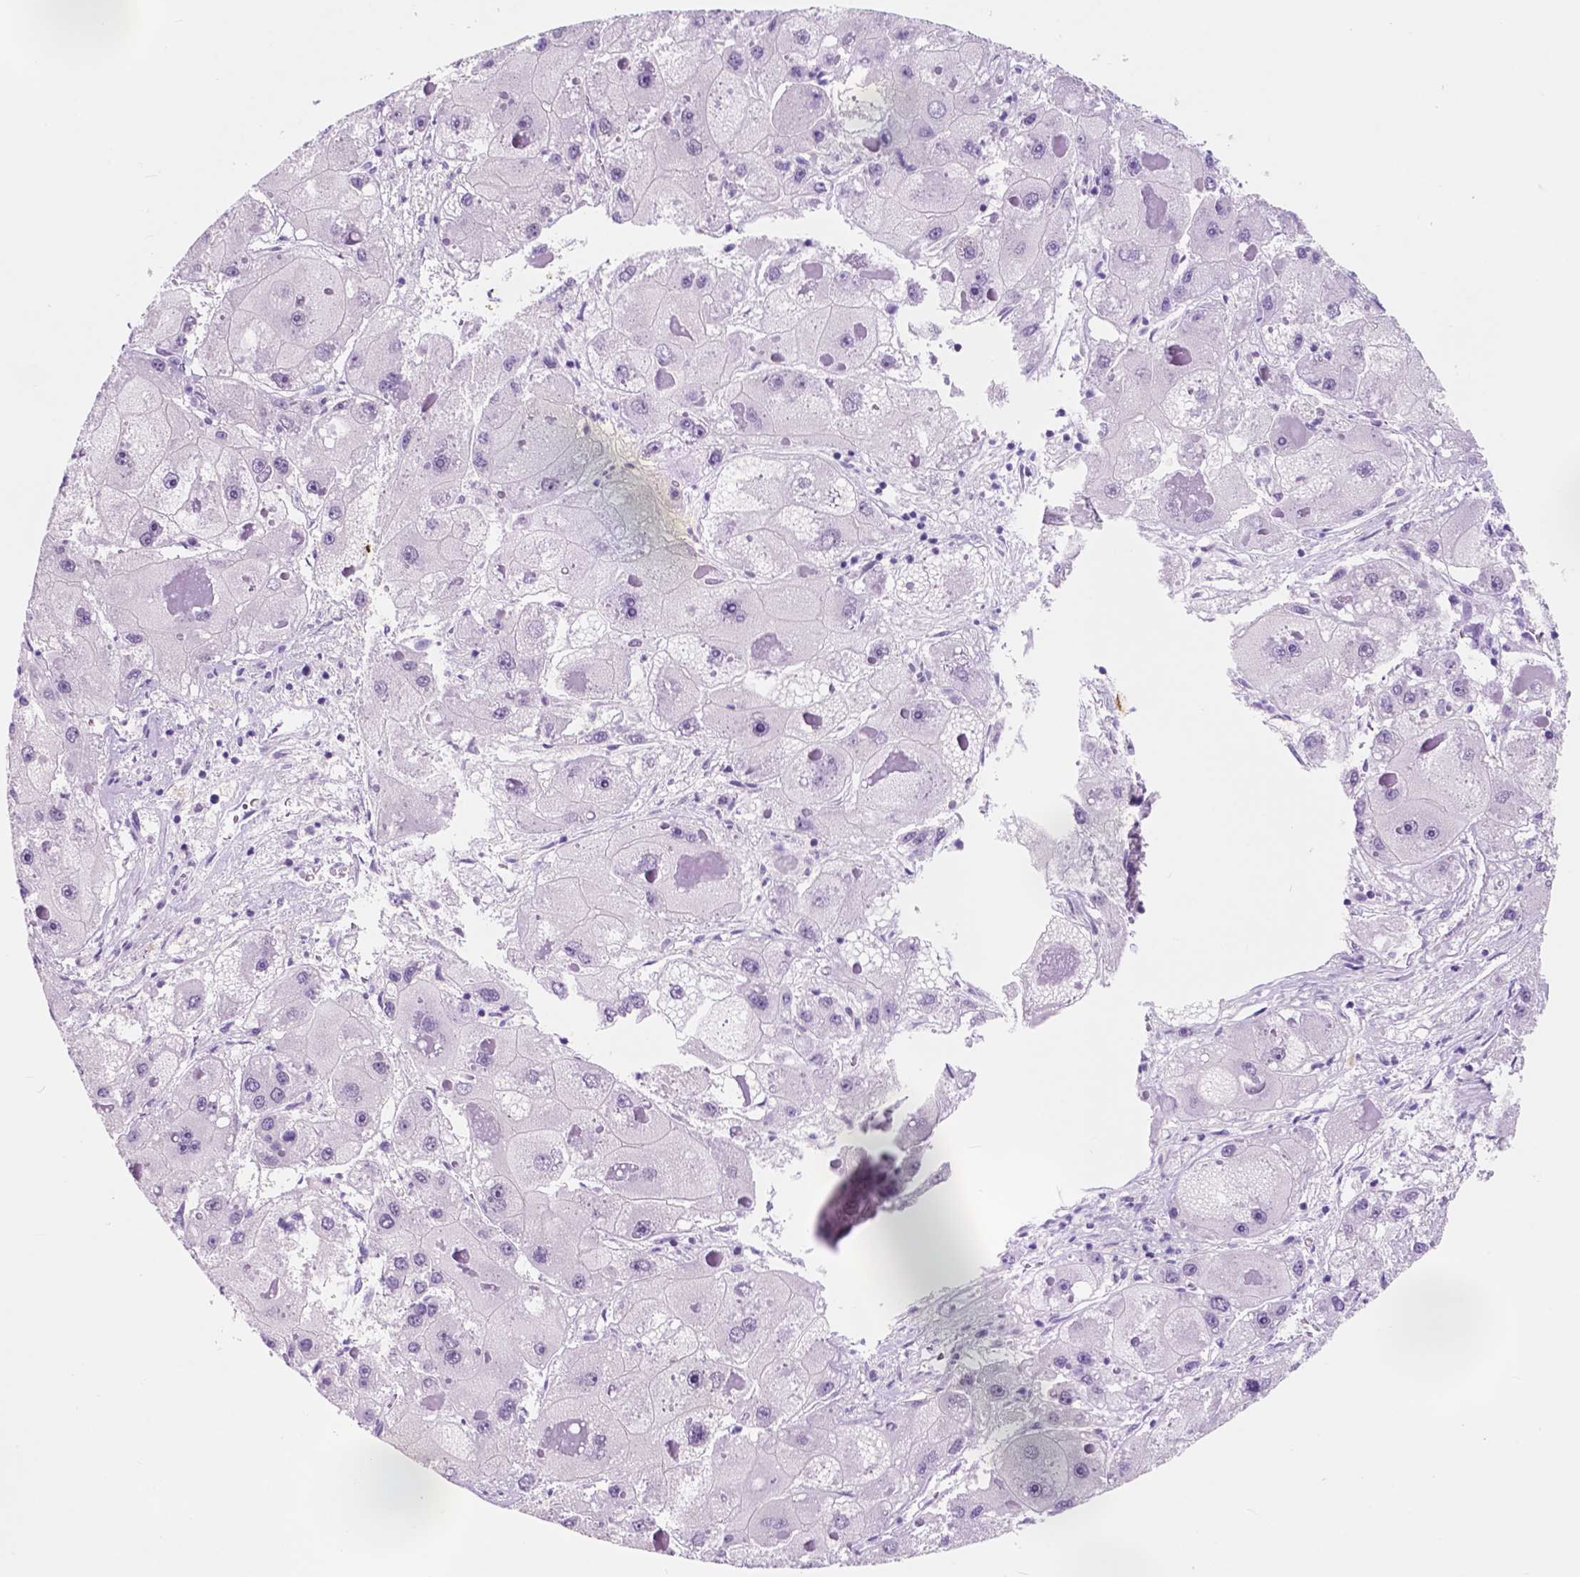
{"staining": {"intensity": "negative", "quantity": "none", "location": "none"}, "tissue": "liver cancer", "cell_type": "Tumor cells", "image_type": "cancer", "snomed": [{"axis": "morphology", "description": "Carcinoma, Hepatocellular, NOS"}, {"axis": "topography", "description": "Liver"}], "caption": "Immunohistochemistry of liver cancer (hepatocellular carcinoma) demonstrates no staining in tumor cells.", "gene": "CUZD1", "patient": {"sex": "female", "age": 73}}